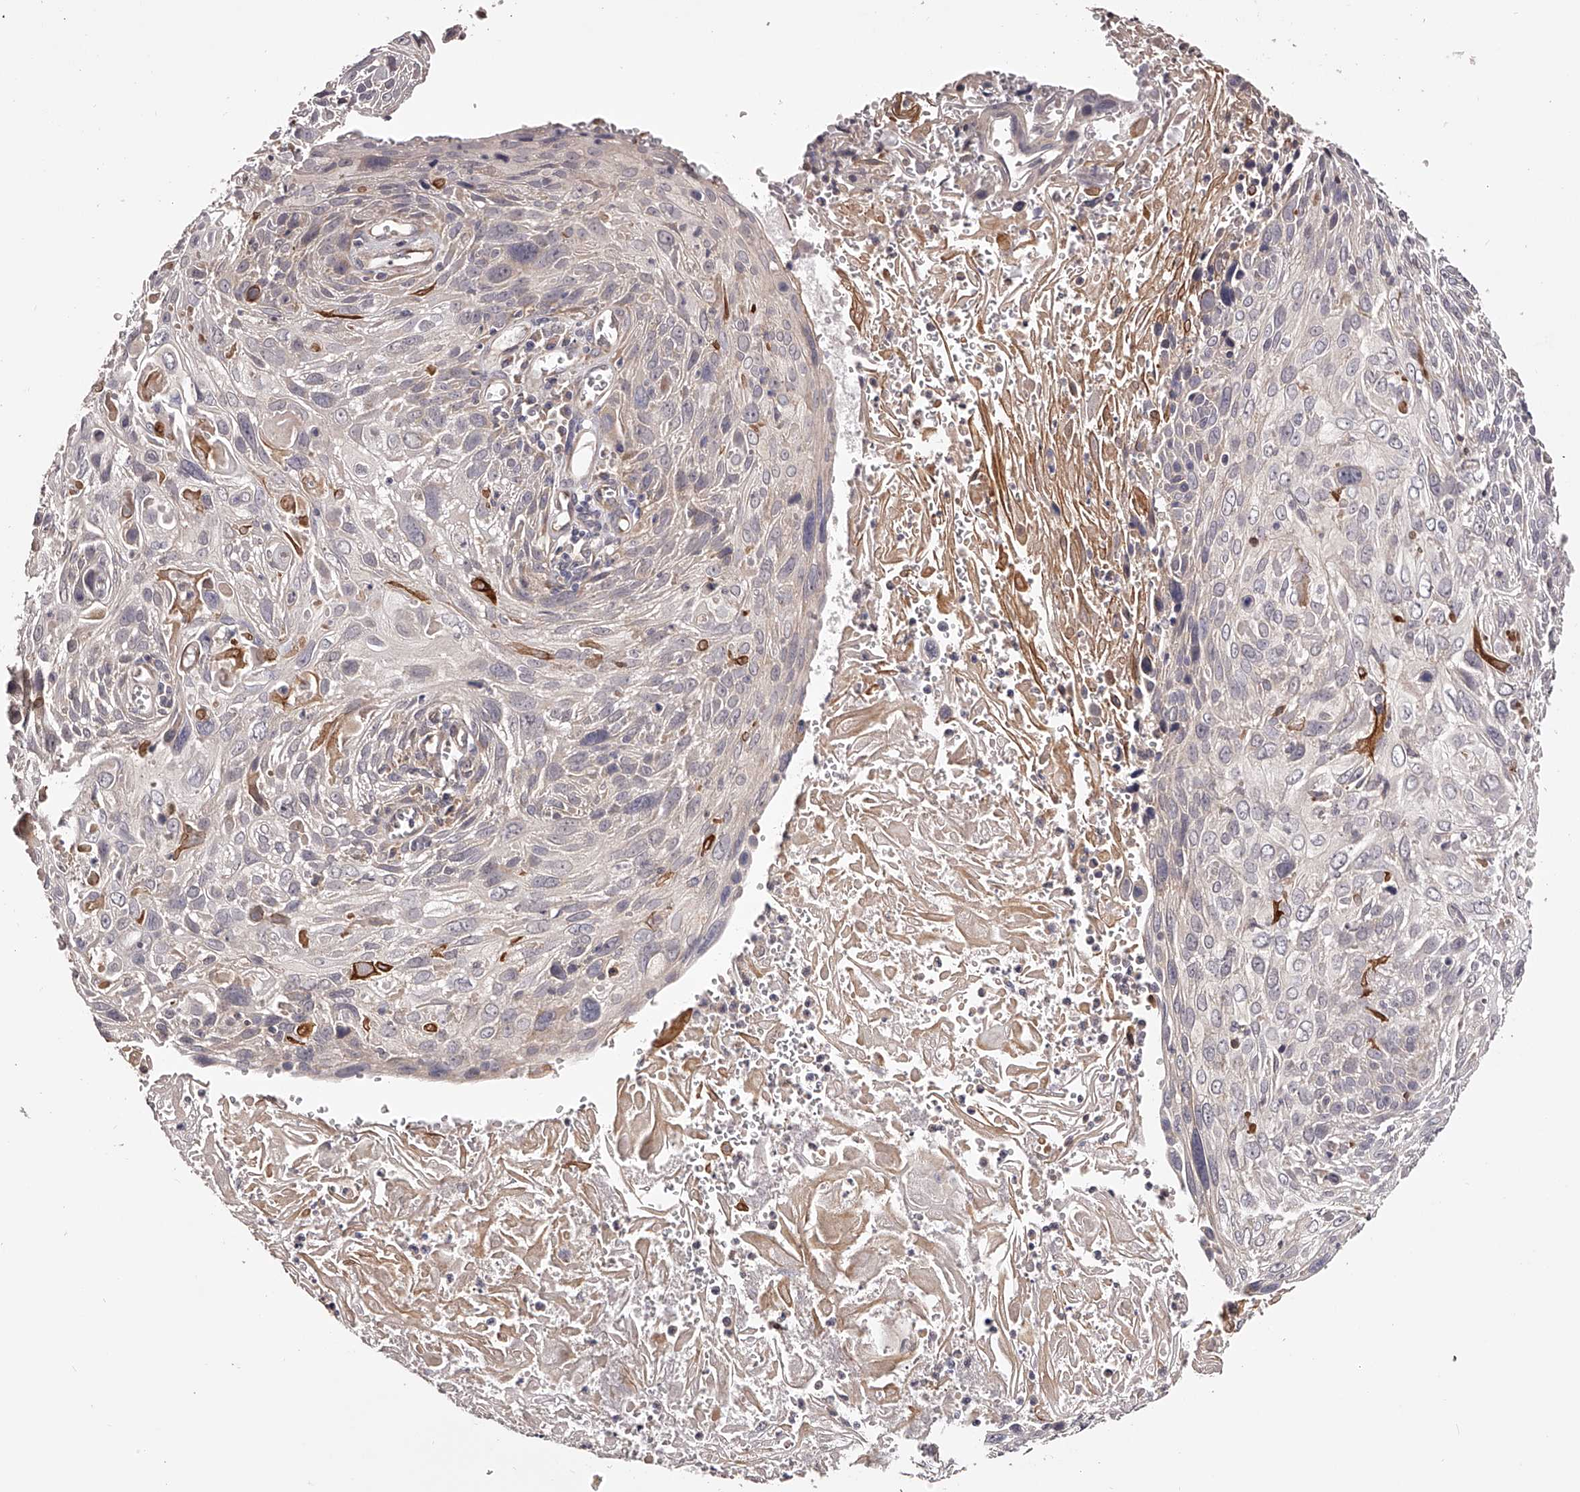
{"staining": {"intensity": "negative", "quantity": "none", "location": "none"}, "tissue": "cervical cancer", "cell_type": "Tumor cells", "image_type": "cancer", "snomed": [{"axis": "morphology", "description": "Squamous cell carcinoma, NOS"}, {"axis": "topography", "description": "Cervix"}], "caption": "Immunohistochemical staining of squamous cell carcinoma (cervical) exhibits no significant expression in tumor cells.", "gene": "ODF2L", "patient": {"sex": "female", "age": 51}}